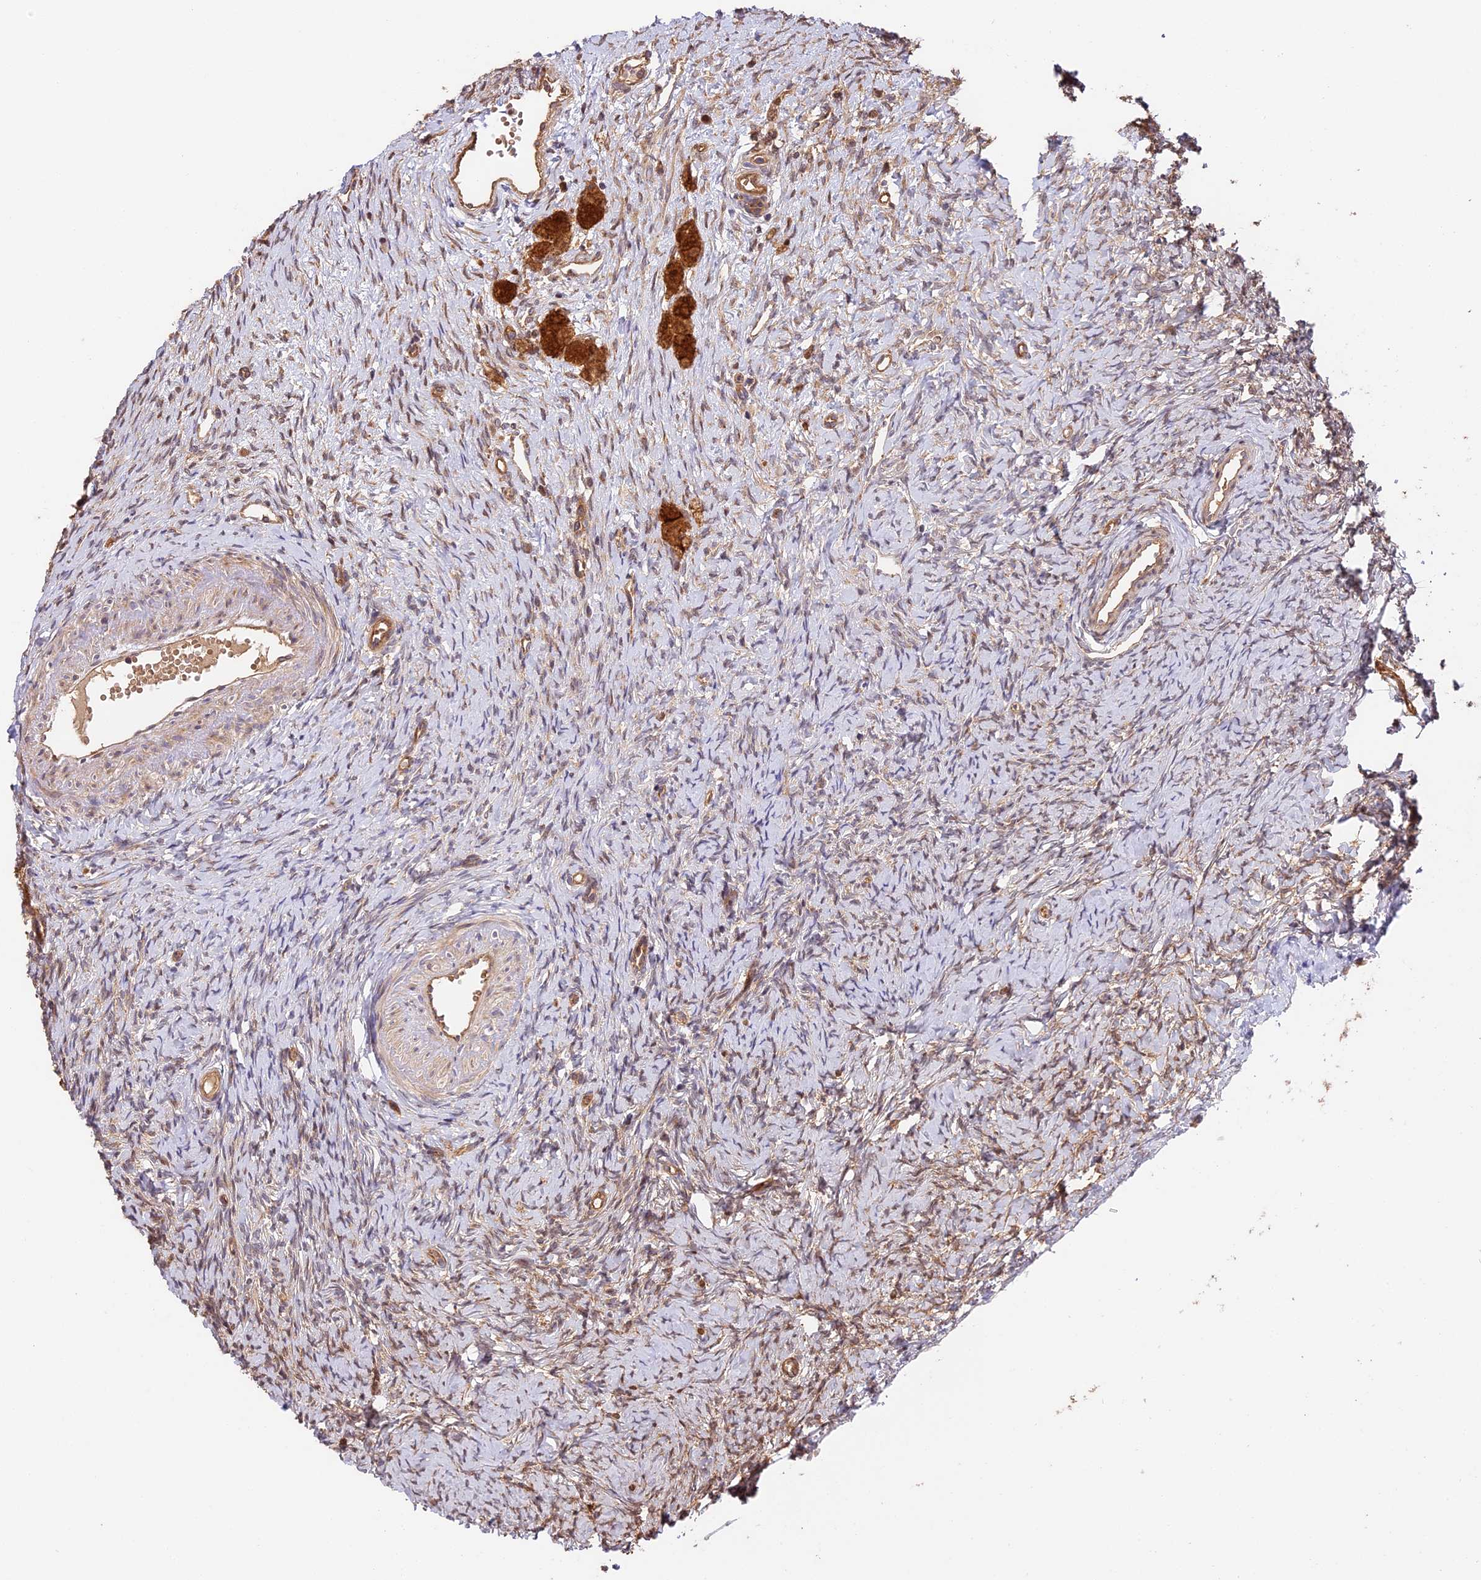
{"staining": {"intensity": "weak", "quantity": "<25%", "location": "cytoplasmic/membranous"}, "tissue": "ovary", "cell_type": "Ovarian stroma cells", "image_type": "normal", "snomed": [{"axis": "morphology", "description": "Normal tissue, NOS"}, {"axis": "topography", "description": "Ovary"}], "caption": "This image is of unremarkable ovary stained with immunohistochemistry (IHC) to label a protein in brown with the nuclei are counter-stained blue. There is no expression in ovarian stroma cells.", "gene": "PPP1R37", "patient": {"sex": "female", "age": 51}}